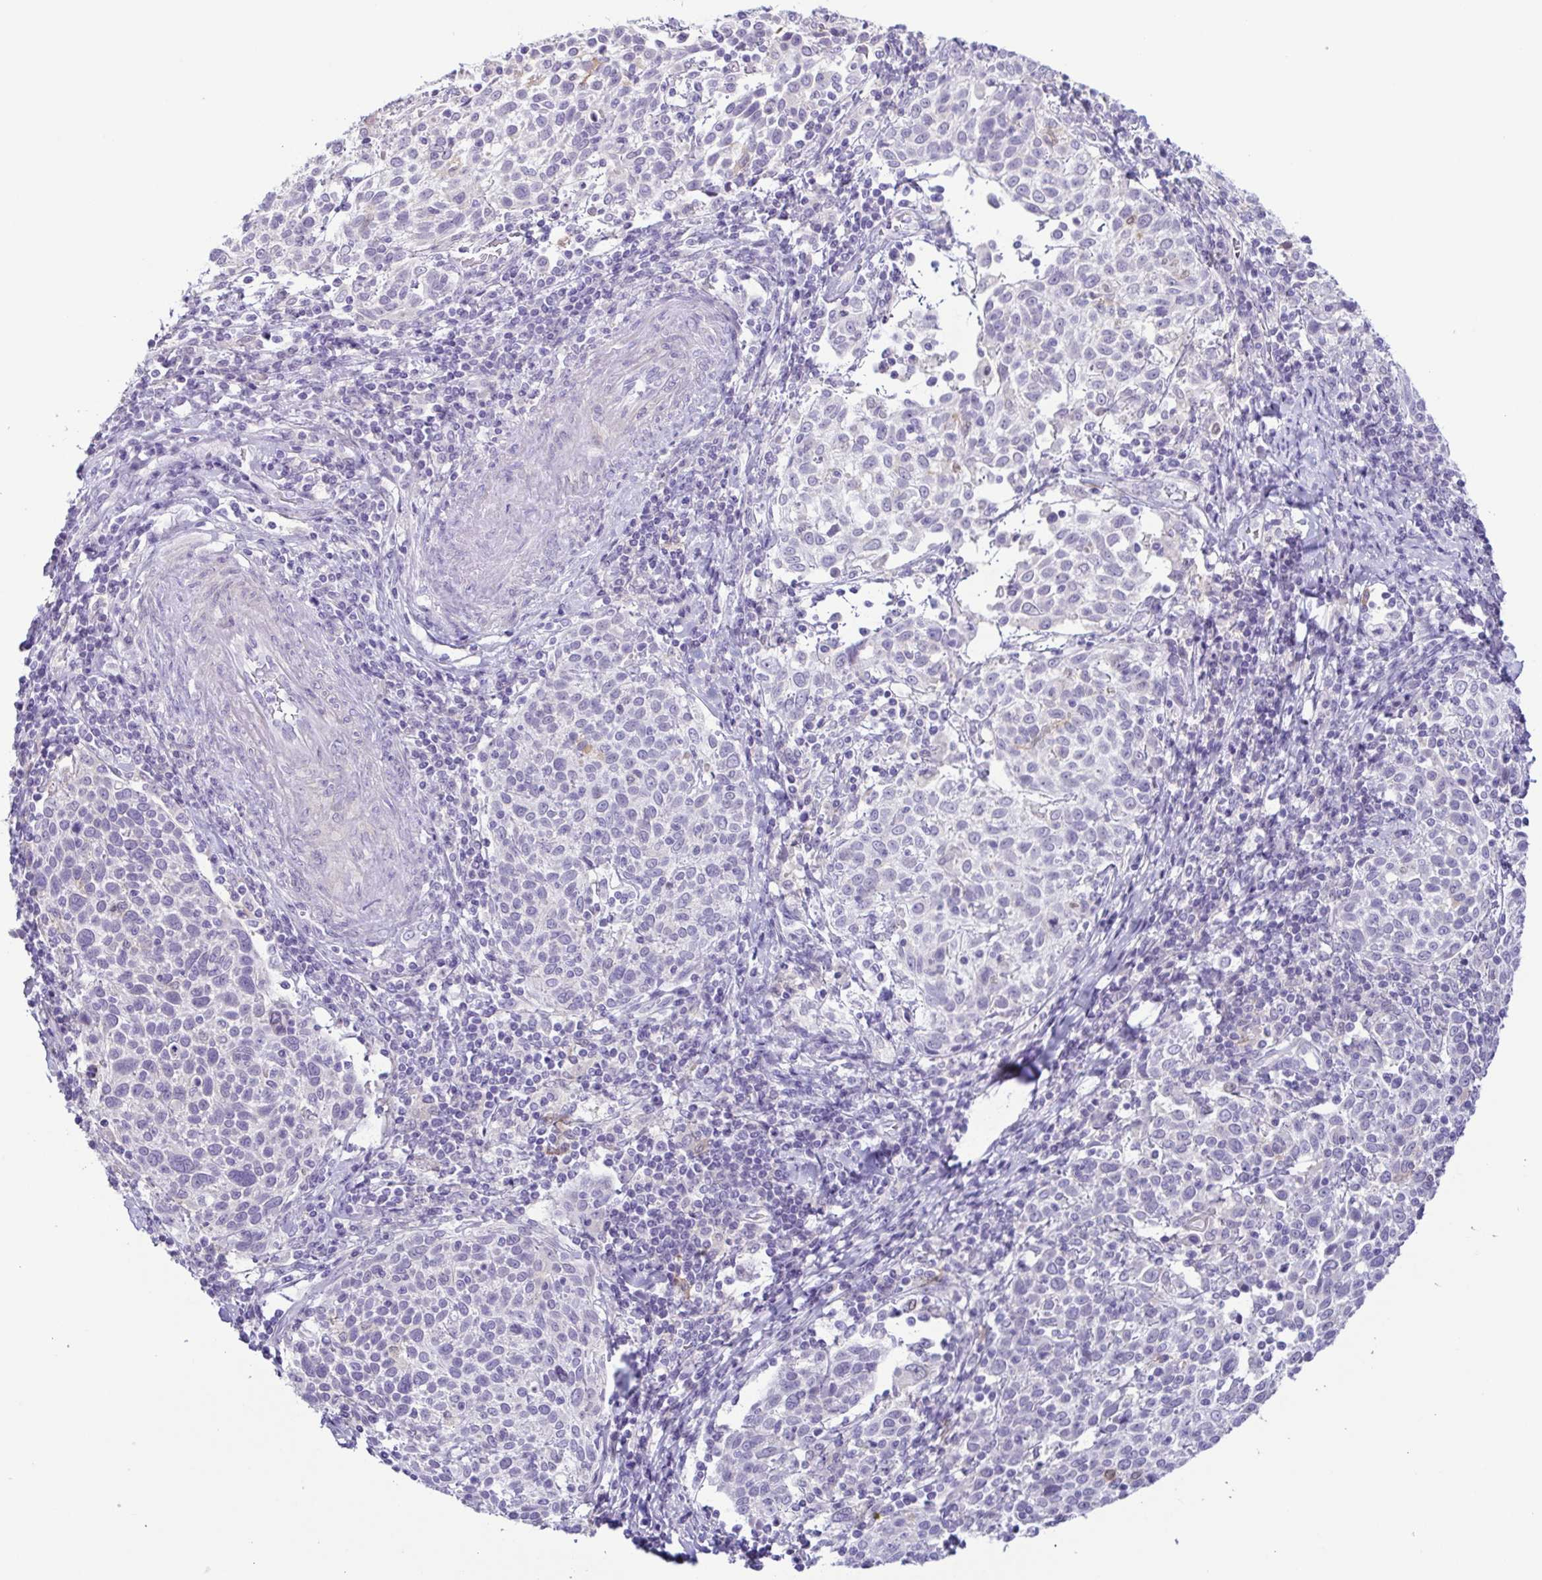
{"staining": {"intensity": "negative", "quantity": "none", "location": "none"}, "tissue": "cervical cancer", "cell_type": "Tumor cells", "image_type": "cancer", "snomed": [{"axis": "morphology", "description": "Squamous cell carcinoma, NOS"}, {"axis": "topography", "description": "Cervix"}], "caption": "Immunohistochemical staining of squamous cell carcinoma (cervical) exhibits no significant positivity in tumor cells.", "gene": "TERT", "patient": {"sex": "female", "age": 61}}